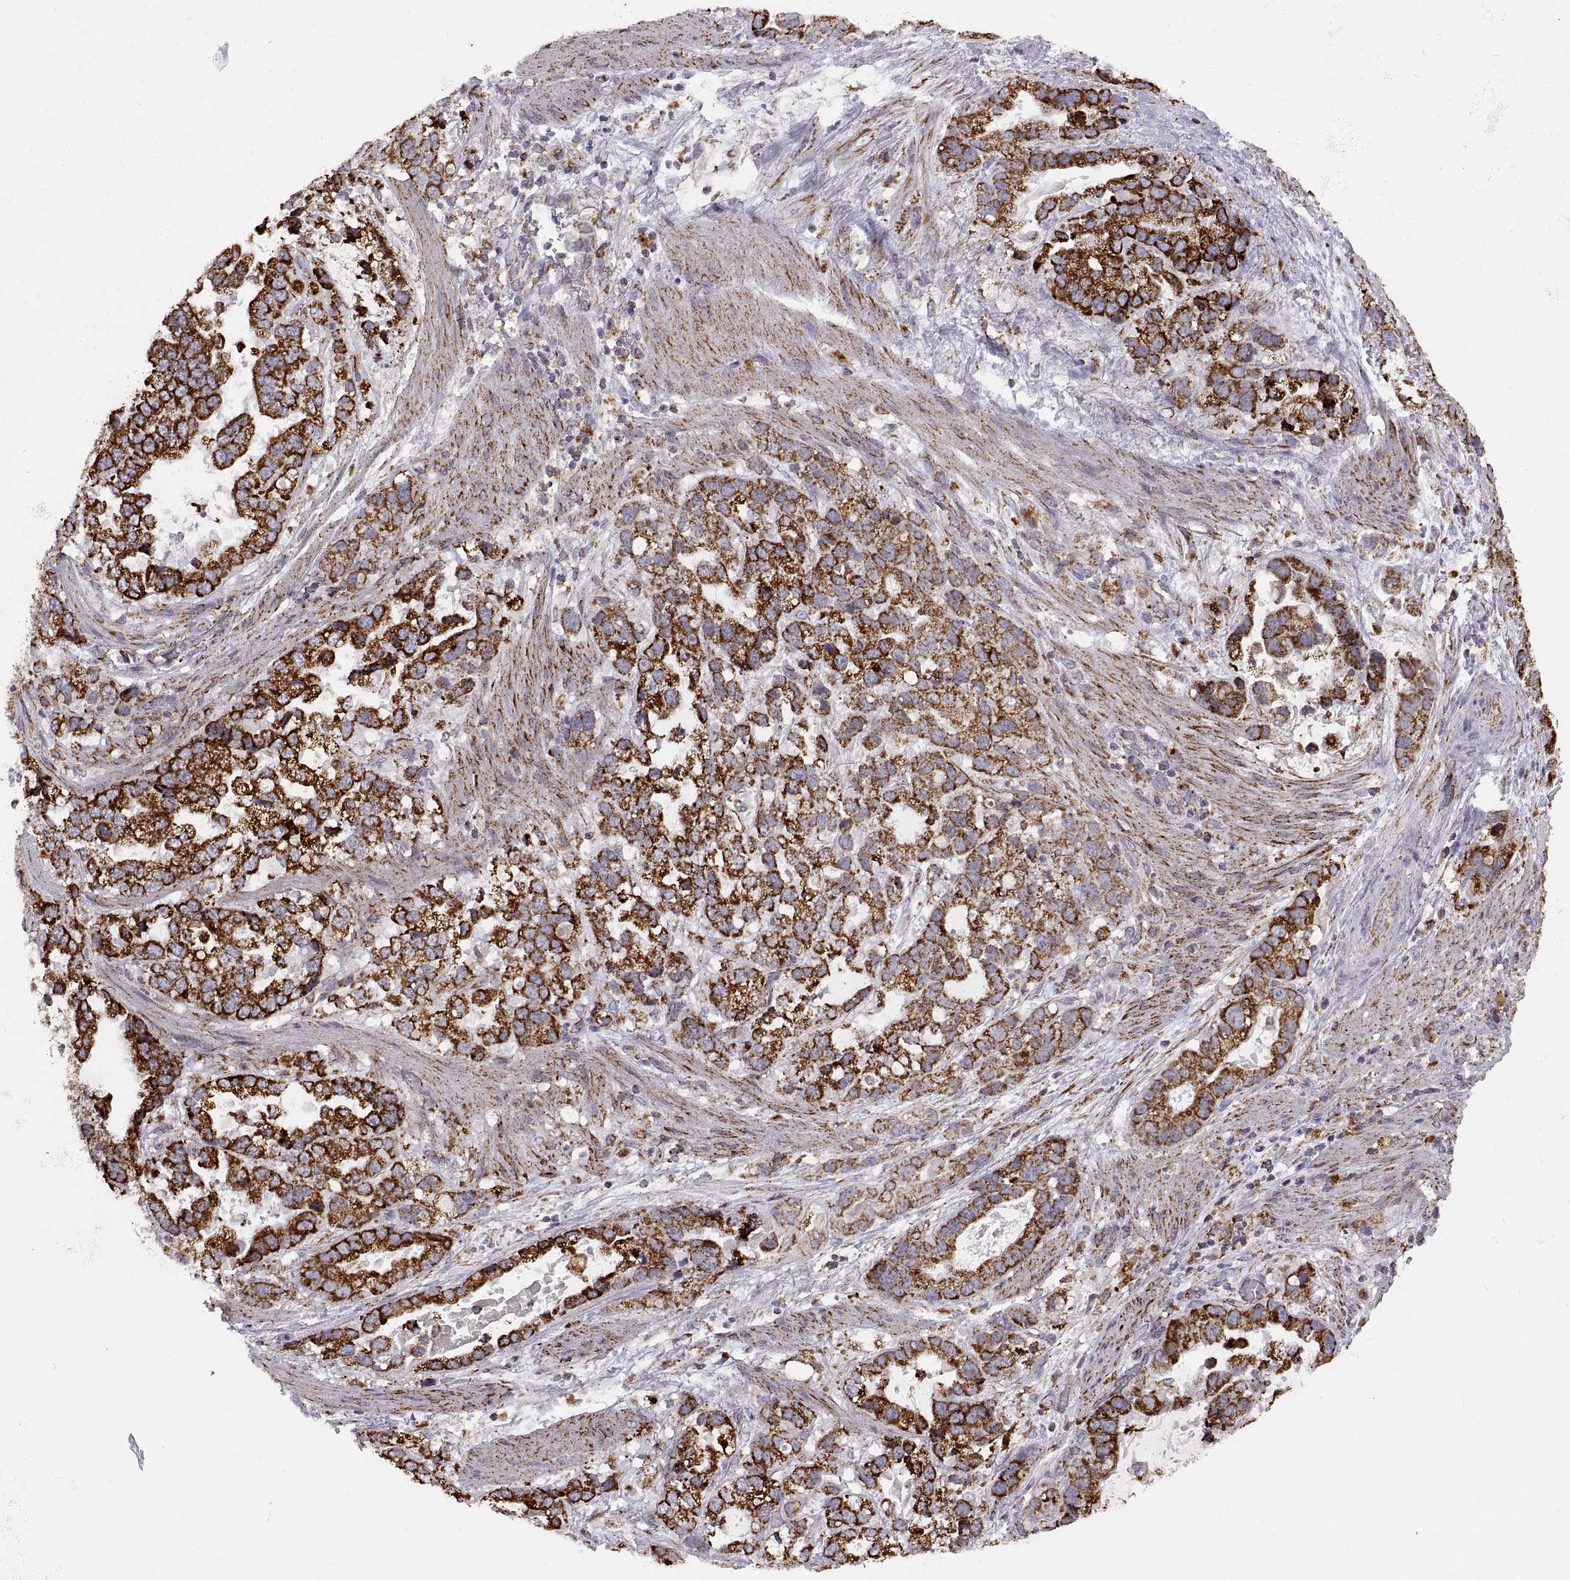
{"staining": {"intensity": "strong", "quantity": ">75%", "location": "cytoplasmic/membranous"}, "tissue": "stomach cancer", "cell_type": "Tumor cells", "image_type": "cancer", "snomed": [{"axis": "morphology", "description": "Adenocarcinoma, NOS"}, {"axis": "topography", "description": "Stomach"}], "caption": "Brown immunohistochemical staining in human stomach cancer (adenocarcinoma) displays strong cytoplasmic/membranous staining in approximately >75% of tumor cells.", "gene": "ARSD", "patient": {"sex": "male", "age": 59}}